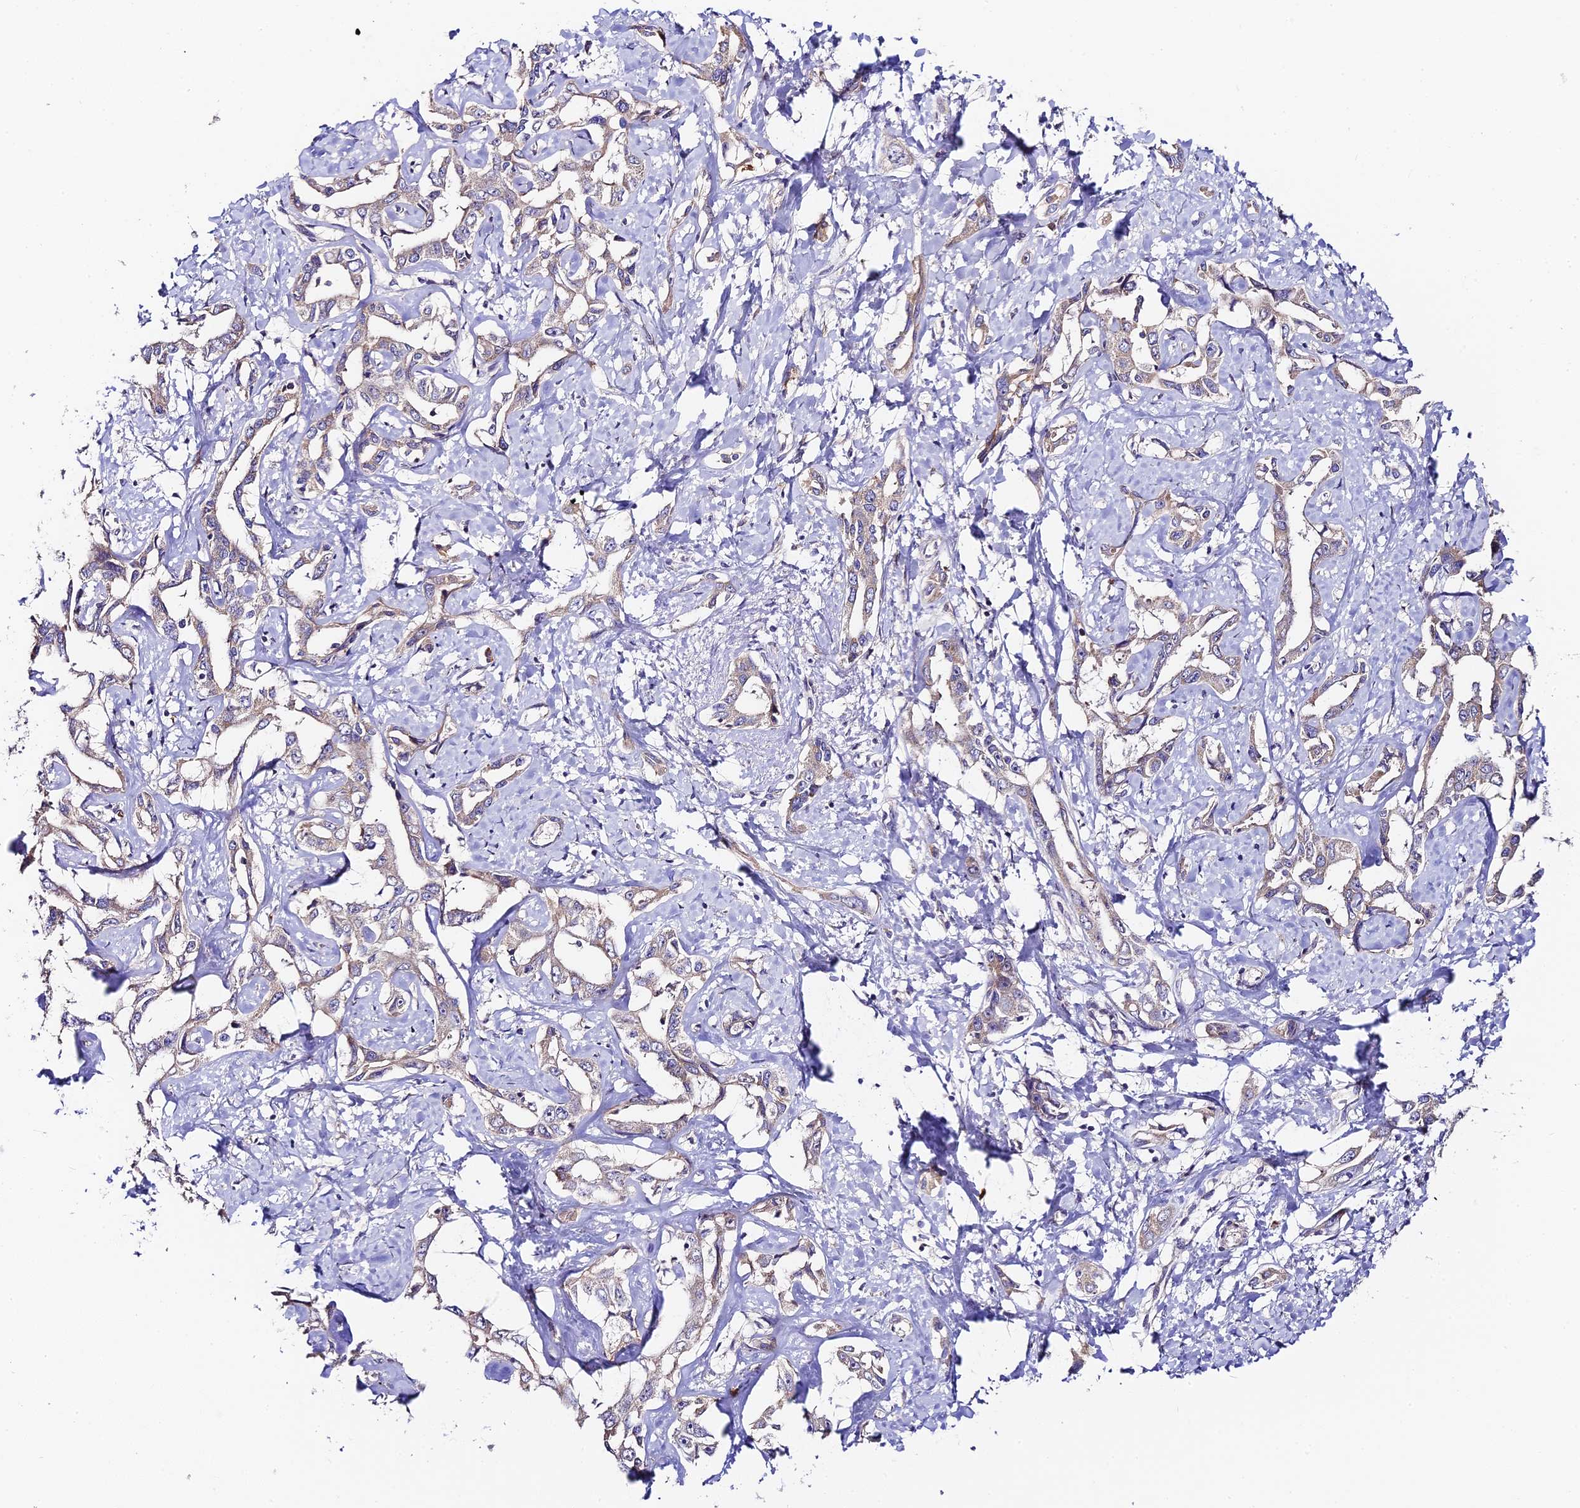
{"staining": {"intensity": "weak", "quantity": "<25%", "location": "cytoplasmic/membranous"}, "tissue": "liver cancer", "cell_type": "Tumor cells", "image_type": "cancer", "snomed": [{"axis": "morphology", "description": "Cholangiocarcinoma"}, {"axis": "topography", "description": "Liver"}], "caption": "Photomicrograph shows no significant protein expression in tumor cells of cholangiocarcinoma (liver).", "gene": "C3orf20", "patient": {"sex": "male", "age": 59}}